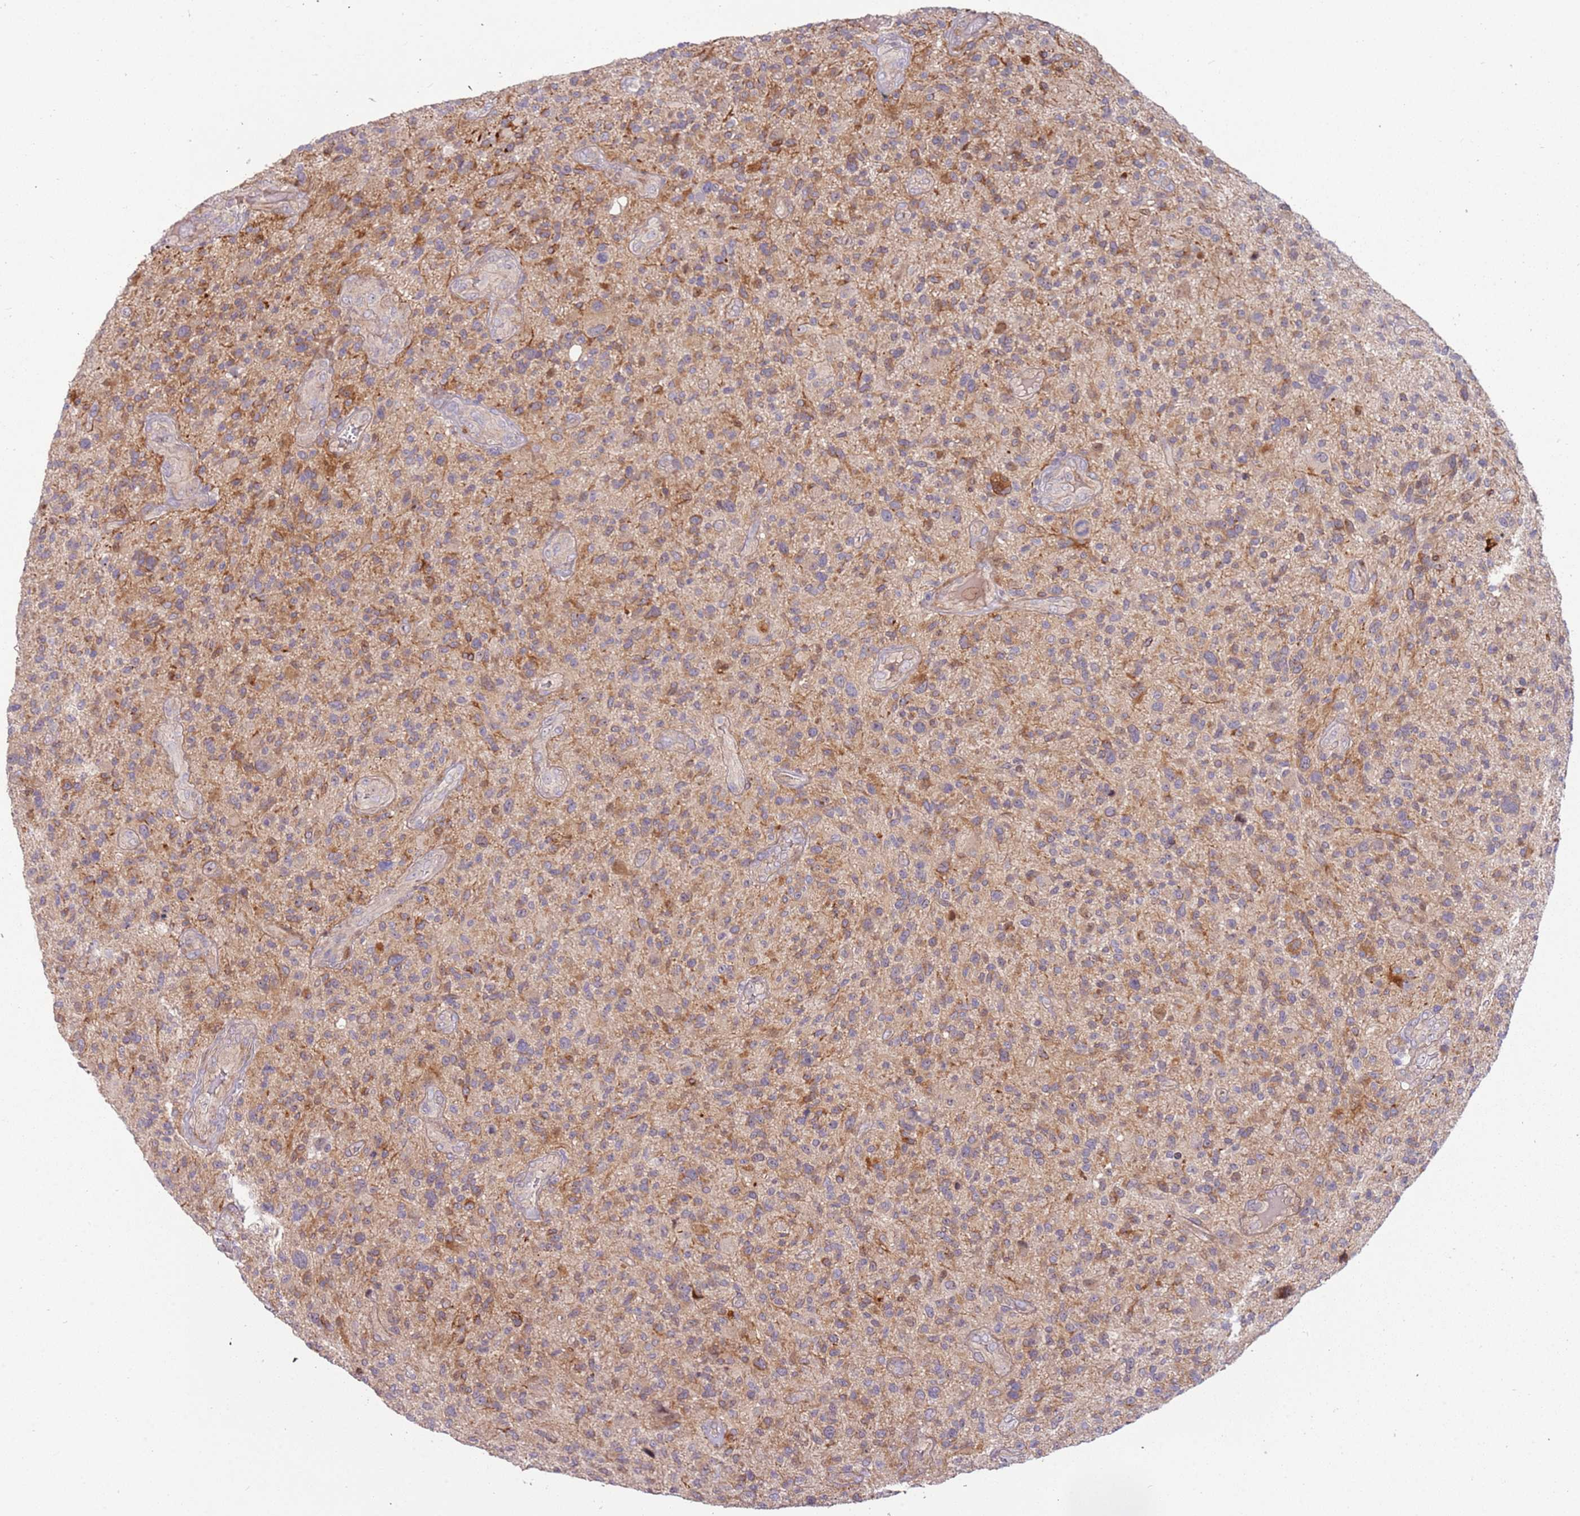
{"staining": {"intensity": "moderate", "quantity": "25%-75%", "location": "cytoplasmic/membranous"}, "tissue": "glioma", "cell_type": "Tumor cells", "image_type": "cancer", "snomed": [{"axis": "morphology", "description": "Glioma, malignant, High grade"}, {"axis": "topography", "description": "Brain"}], "caption": "Protein expression analysis of human high-grade glioma (malignant) reveals moderate cytoplasmic/membranous expression in approximately 25%-75% of tumor cells.", "gene": "TRAPPC6B", "patient": {"sex": "male", "age": 47}}